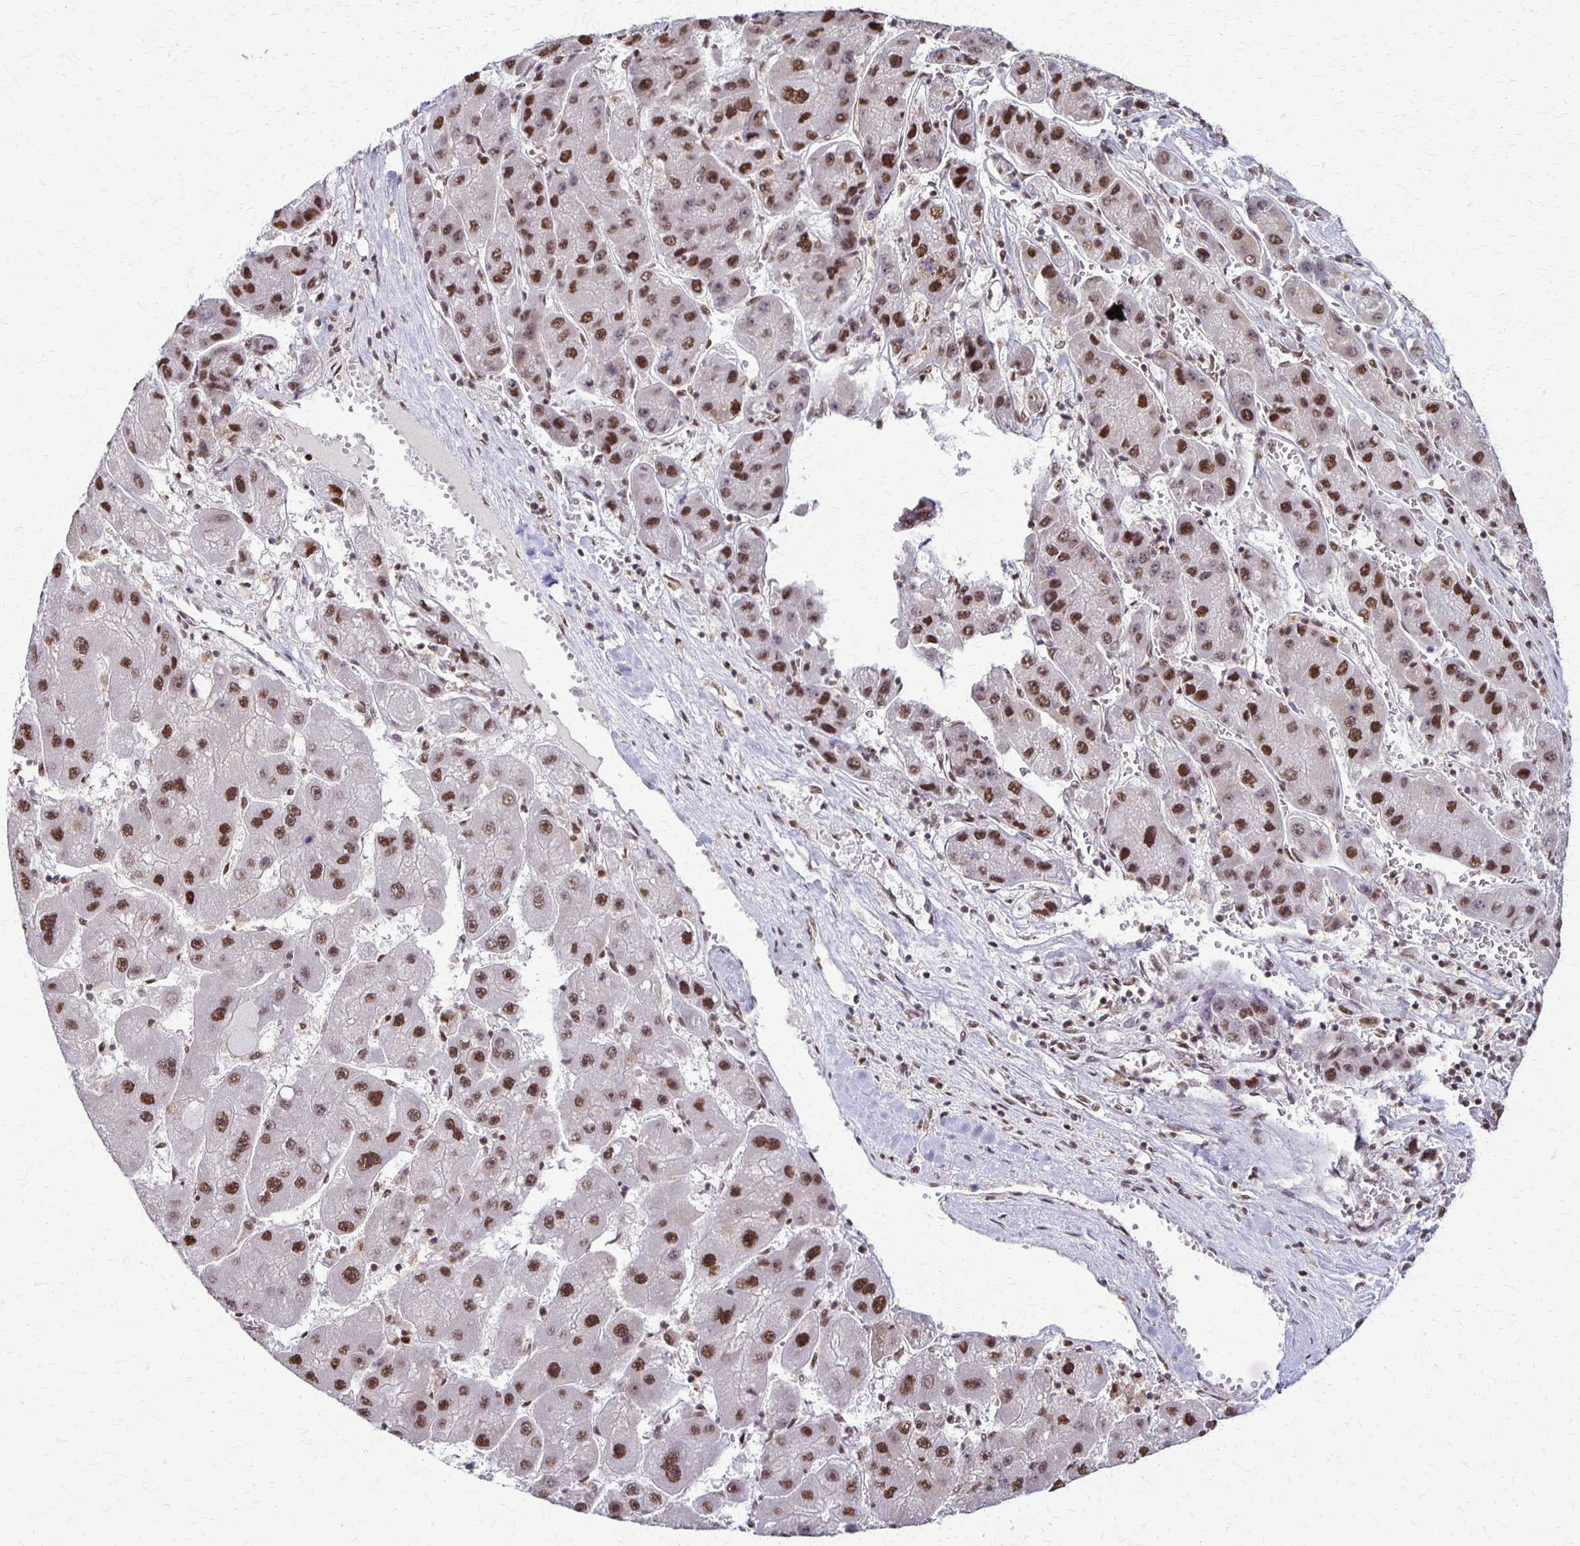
{"staining": {"intensity": "strong", "quantity": ">75%", "location": "nuclear"}, "tissue": "liver cancer", "cell_type": "Tumor cells", "image_type": "cancer", "snomed": [{"axis": "morphology", "description": "Carcinoma, Hepatocellular, NOS"}, {"axis": "topography", "description": "Liver"}], "caption": "Liver cancer (hepatocellular carcinoma) stained for a protein (brown) shows strong nuclear positive positivity in approximately >75% of tumor cells.", "gene": "XRCC6", "patient": {"sex": "female", "age": 61}}